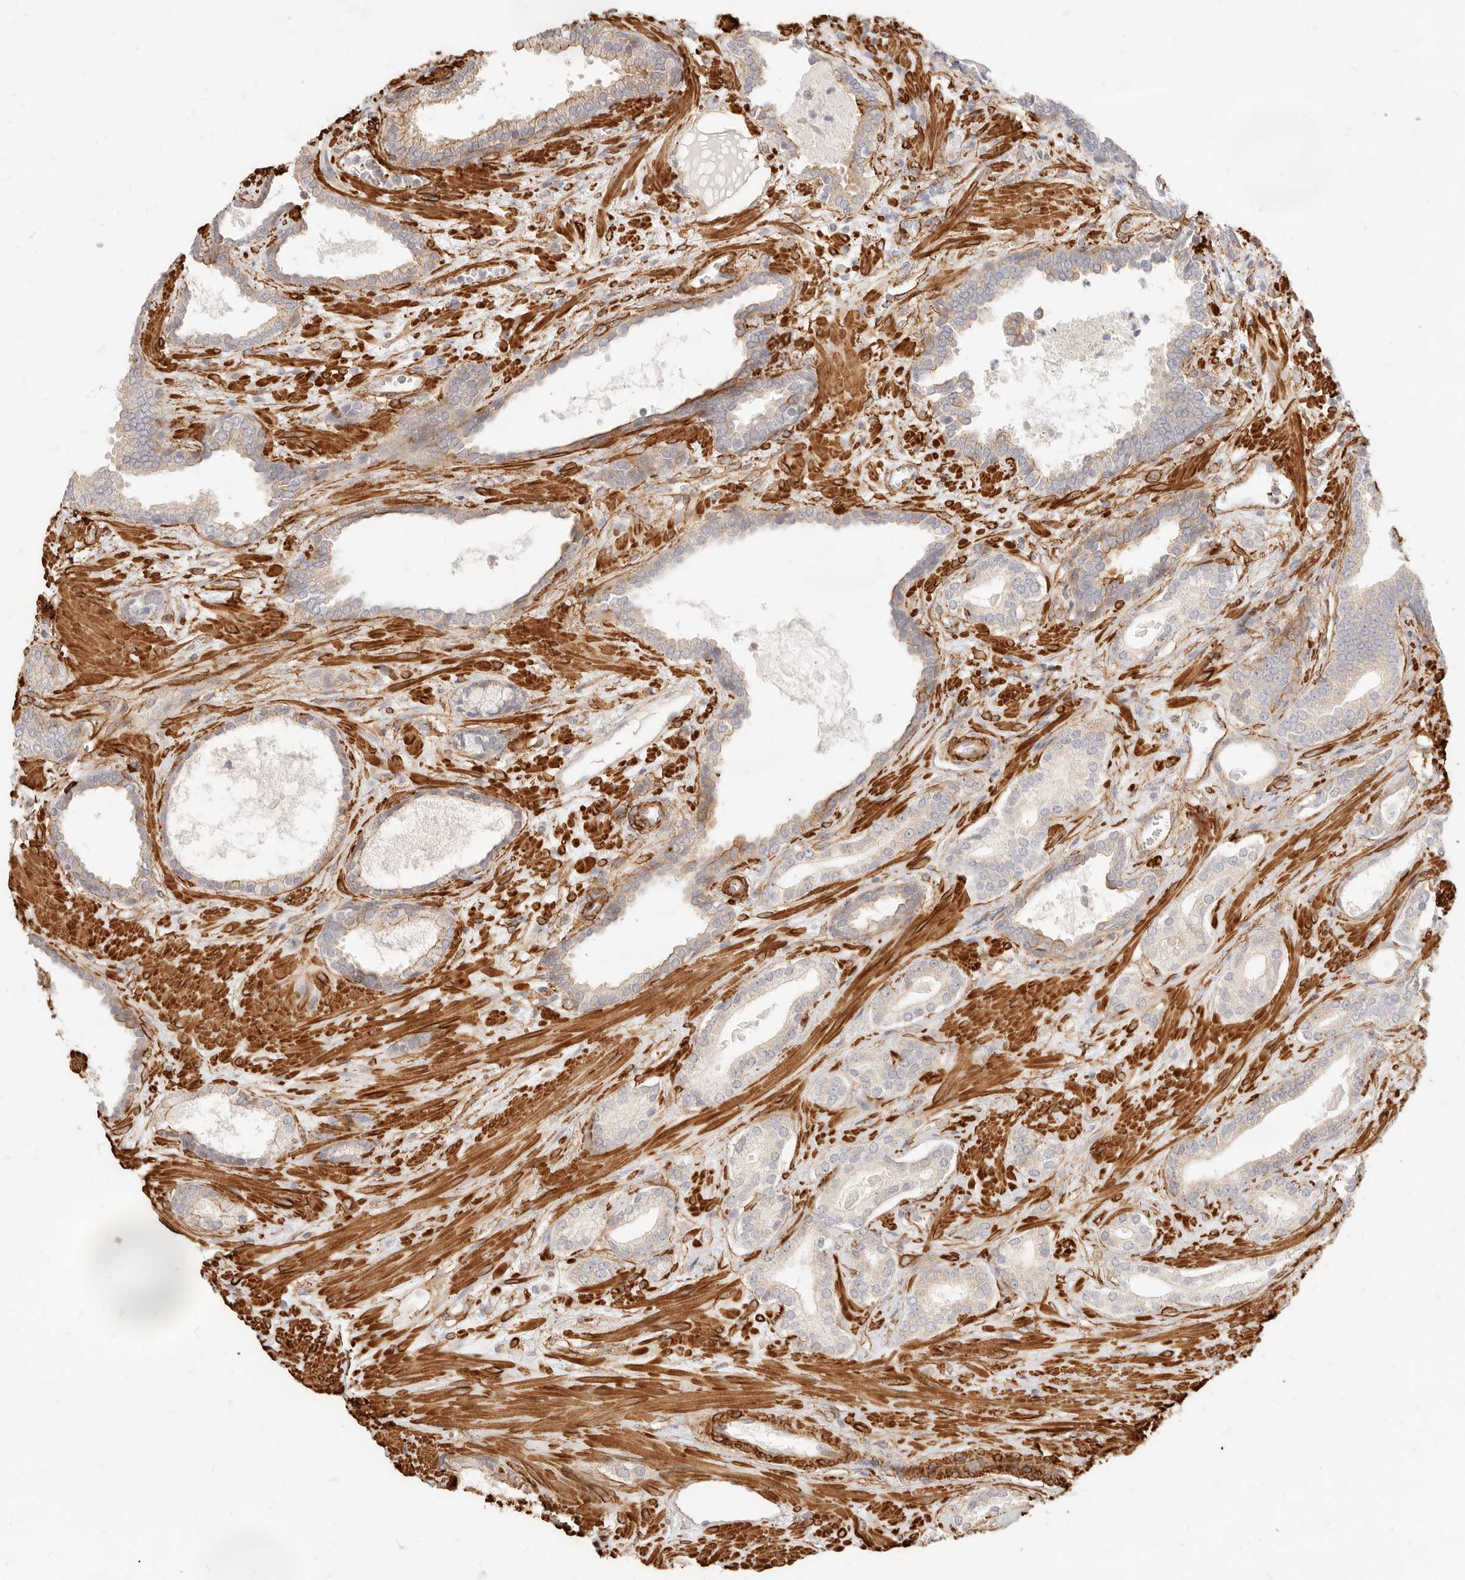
{"staining": {"intensity": "weak", "quantity": "<25%", "location": "cytoplasmic/membranous"}, "tissue": "prostate cancer", "cell_type": "Tumor cells", "image_type": "cancer", "snomed": [{"axis": "morphology", "description": "Adenocarcinoma, Low grade"}, {"axis": "topography", "description": "Prostate"}], "caption": "This is an immunohistochemistry histopathology image of human adenocarcinoma (low-grade) (prostate). There is no staining in tumor cells.", "gene": "TMTC2", "patient": {"sex": "male", "age": 70}}